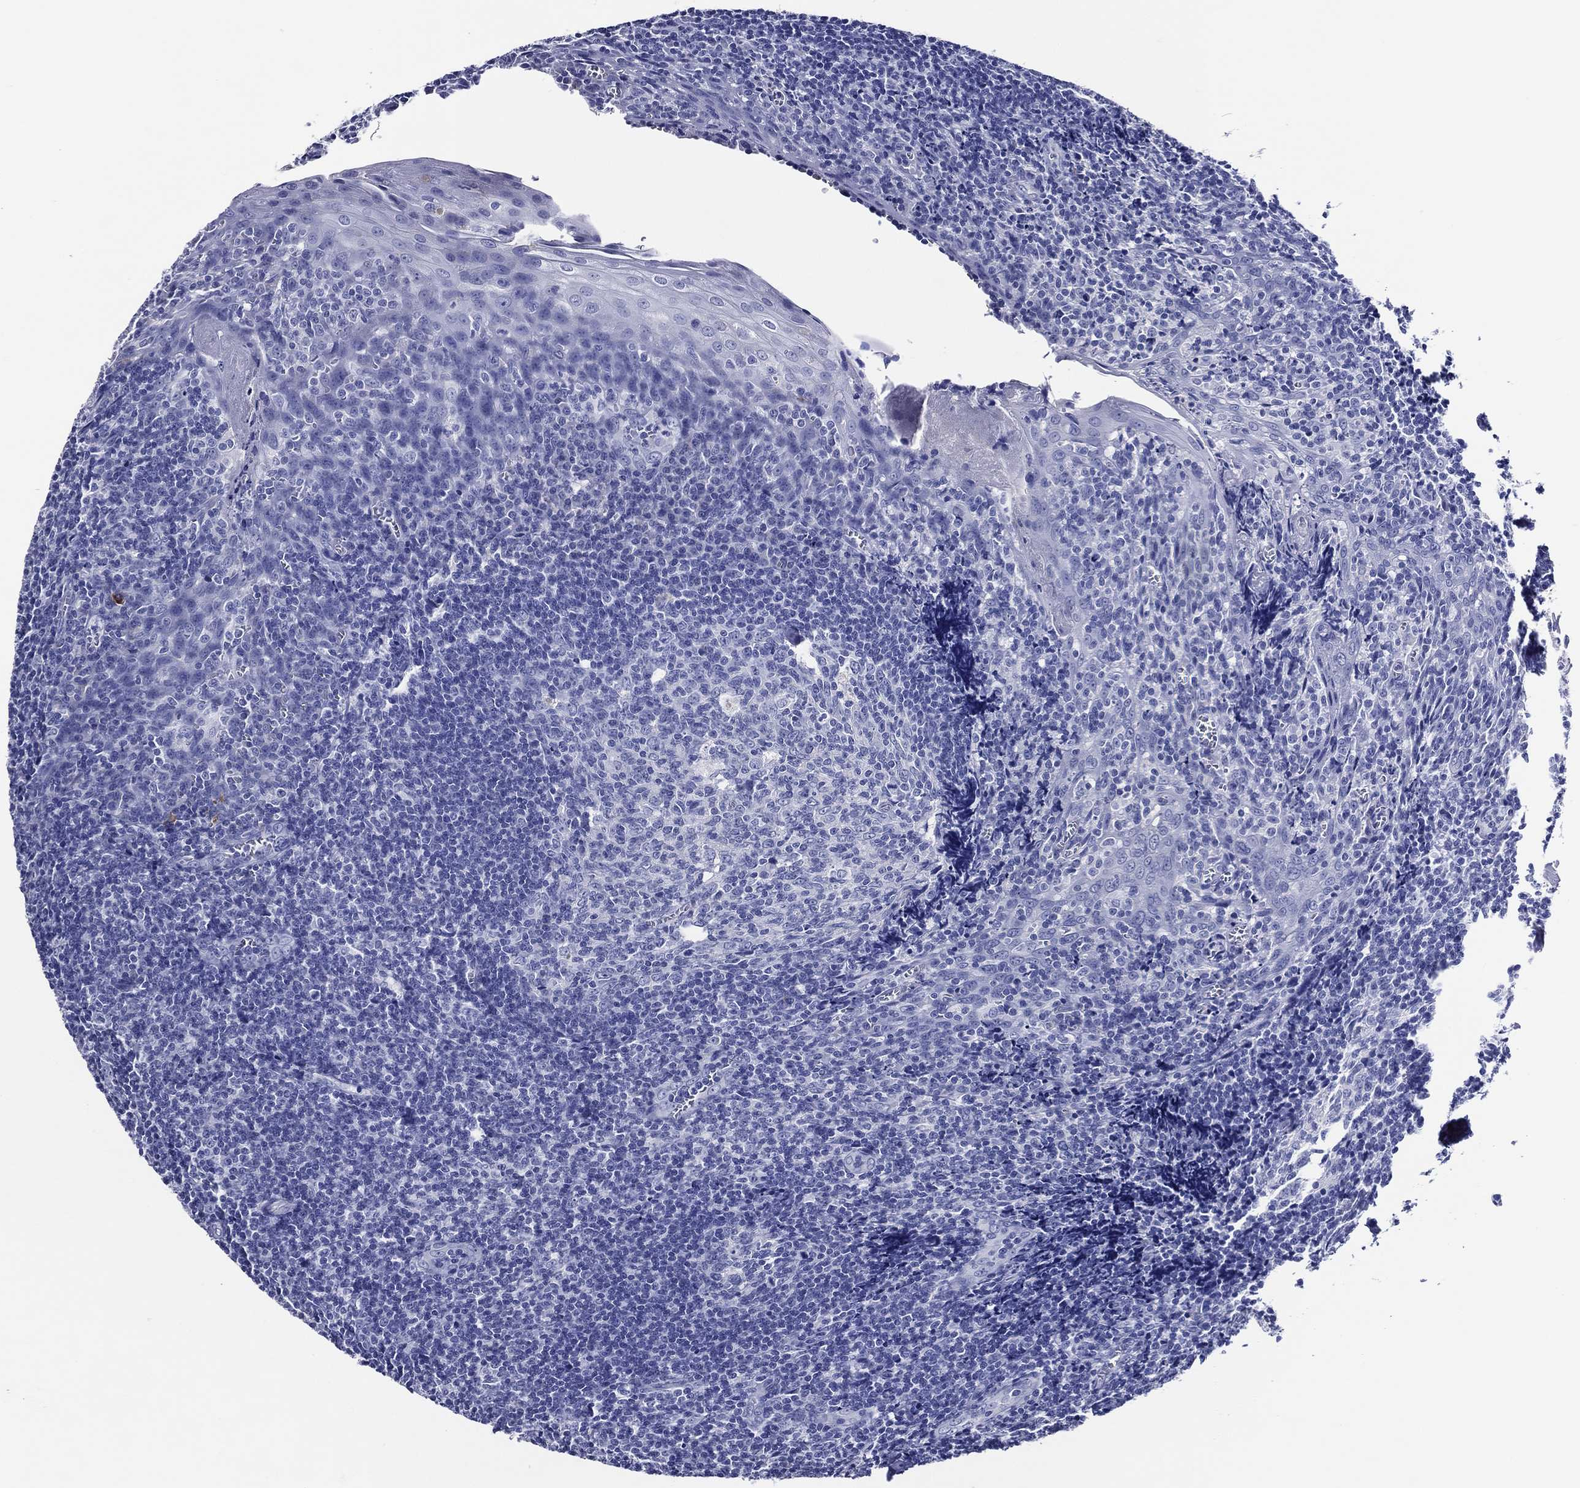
{"staining": {"intensity": "negative", "quantity": "none", "location": "none"}, "tissue": "tonsil", "cell_type": "Germinal center cells", "image_type": "normal", "snomed": [{"axis": "morphology", "description": "Normal tissue, NOS"}, {"axis": "topography", "description": "Tonsil"}], "caption": "This photomicrograph is of unremarkable tonsil stained with immunohistochemistry to label a protein in brown with the nuclei are counter-stained blue. There is no expression in germinal center cells.", "gene": "ACE2", "patient": {"sex": "male", "age": 20}}